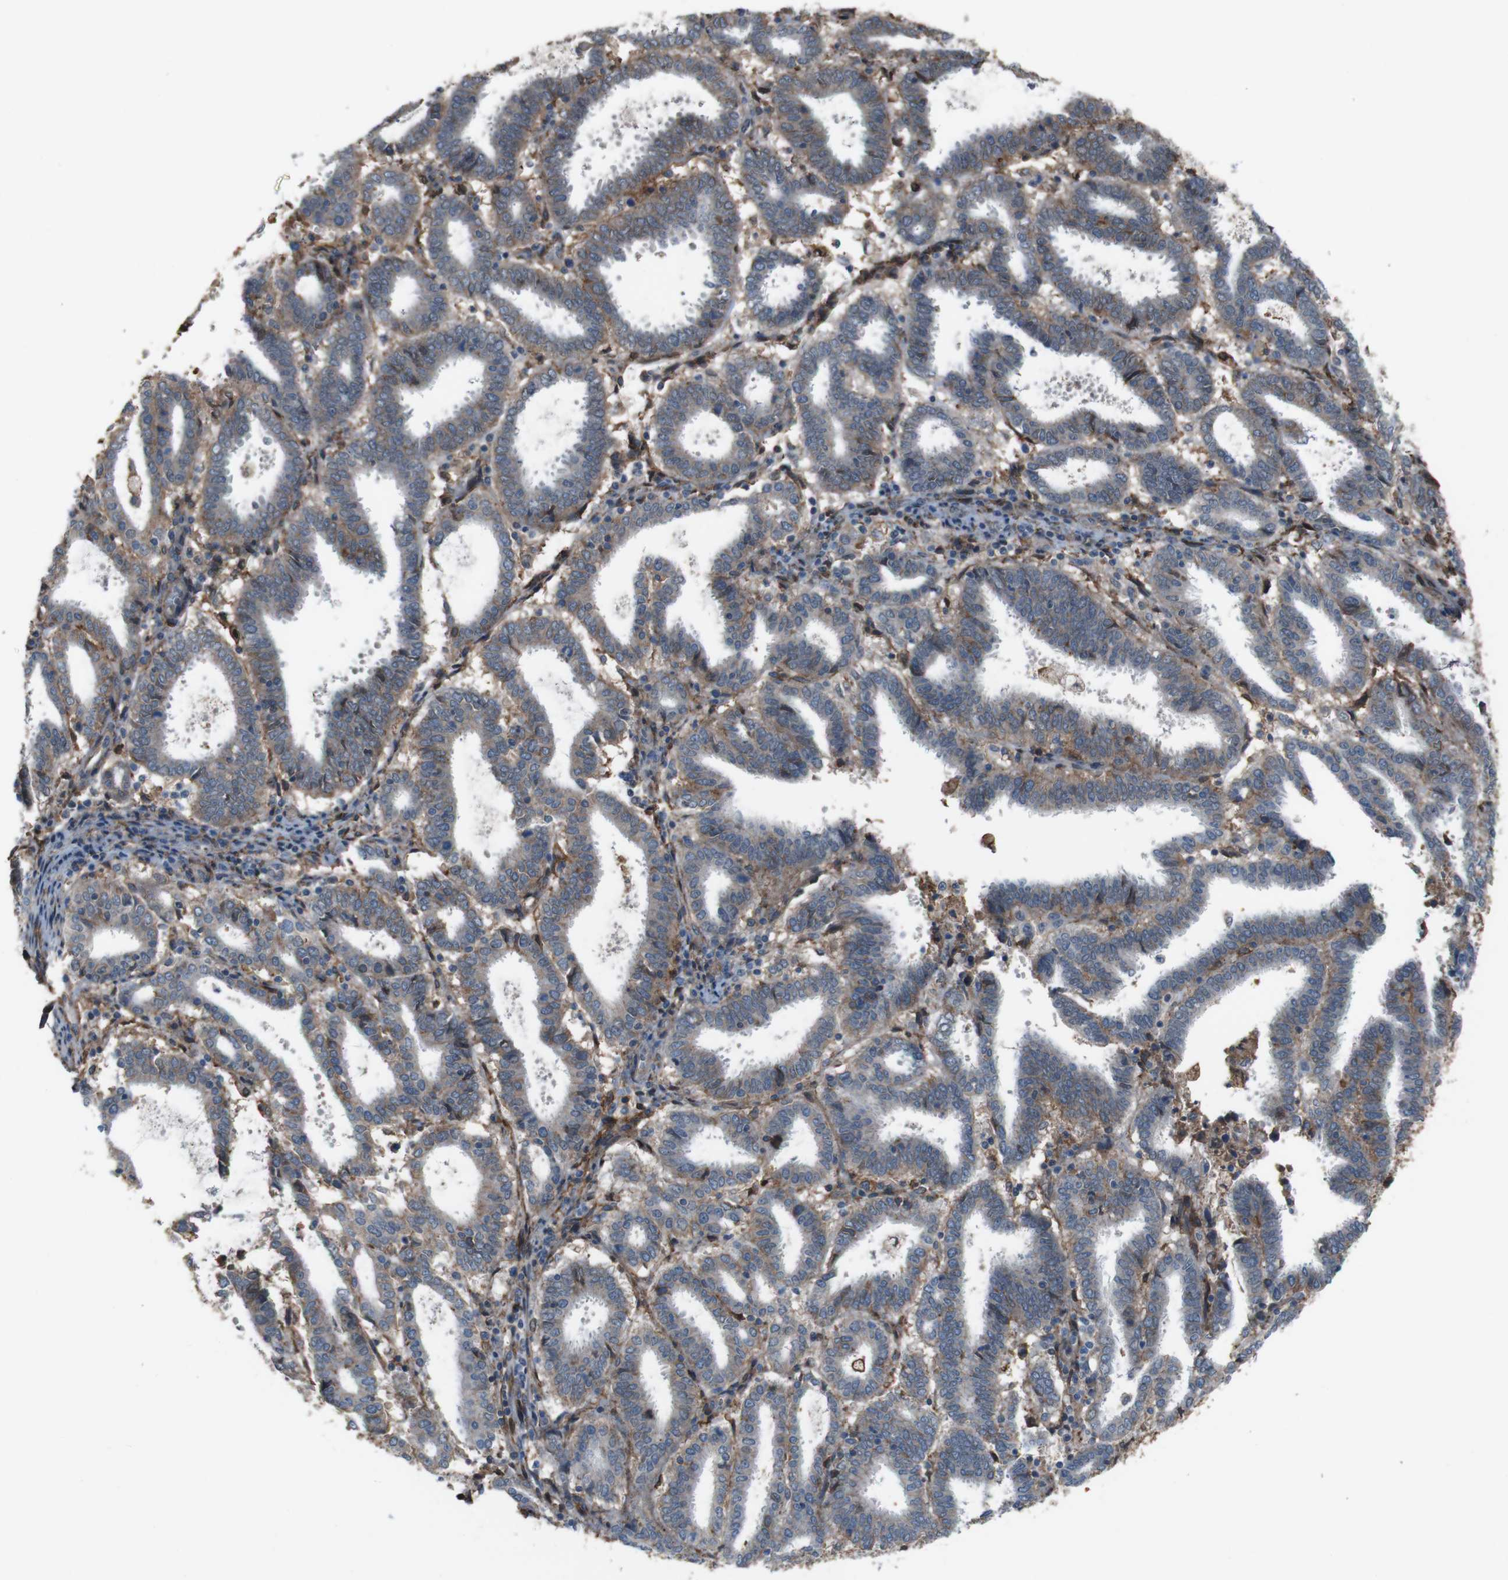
{"staining": {"intensity": "moderate", "quantity": "<25%", "location": "cytoplasmic/membranous"}, "tissue": "endometrial cancer", "cell_type": "Tumor cells", "image_type": "cancer", "snomed": [{"axis": "morphology", "description": "Adenocarcinoma, NOS"}, {"axis": "topography", "description": "Uterus"}], "caption": "Immunohistochemical staining of human endometrial adenocarcinoma exhibits moderate cytoplasmic/membranous protein staining in about <25% of tumor cells.", "gene": "ATP2B1", "patient": {"sex": "female", "age": 83}}